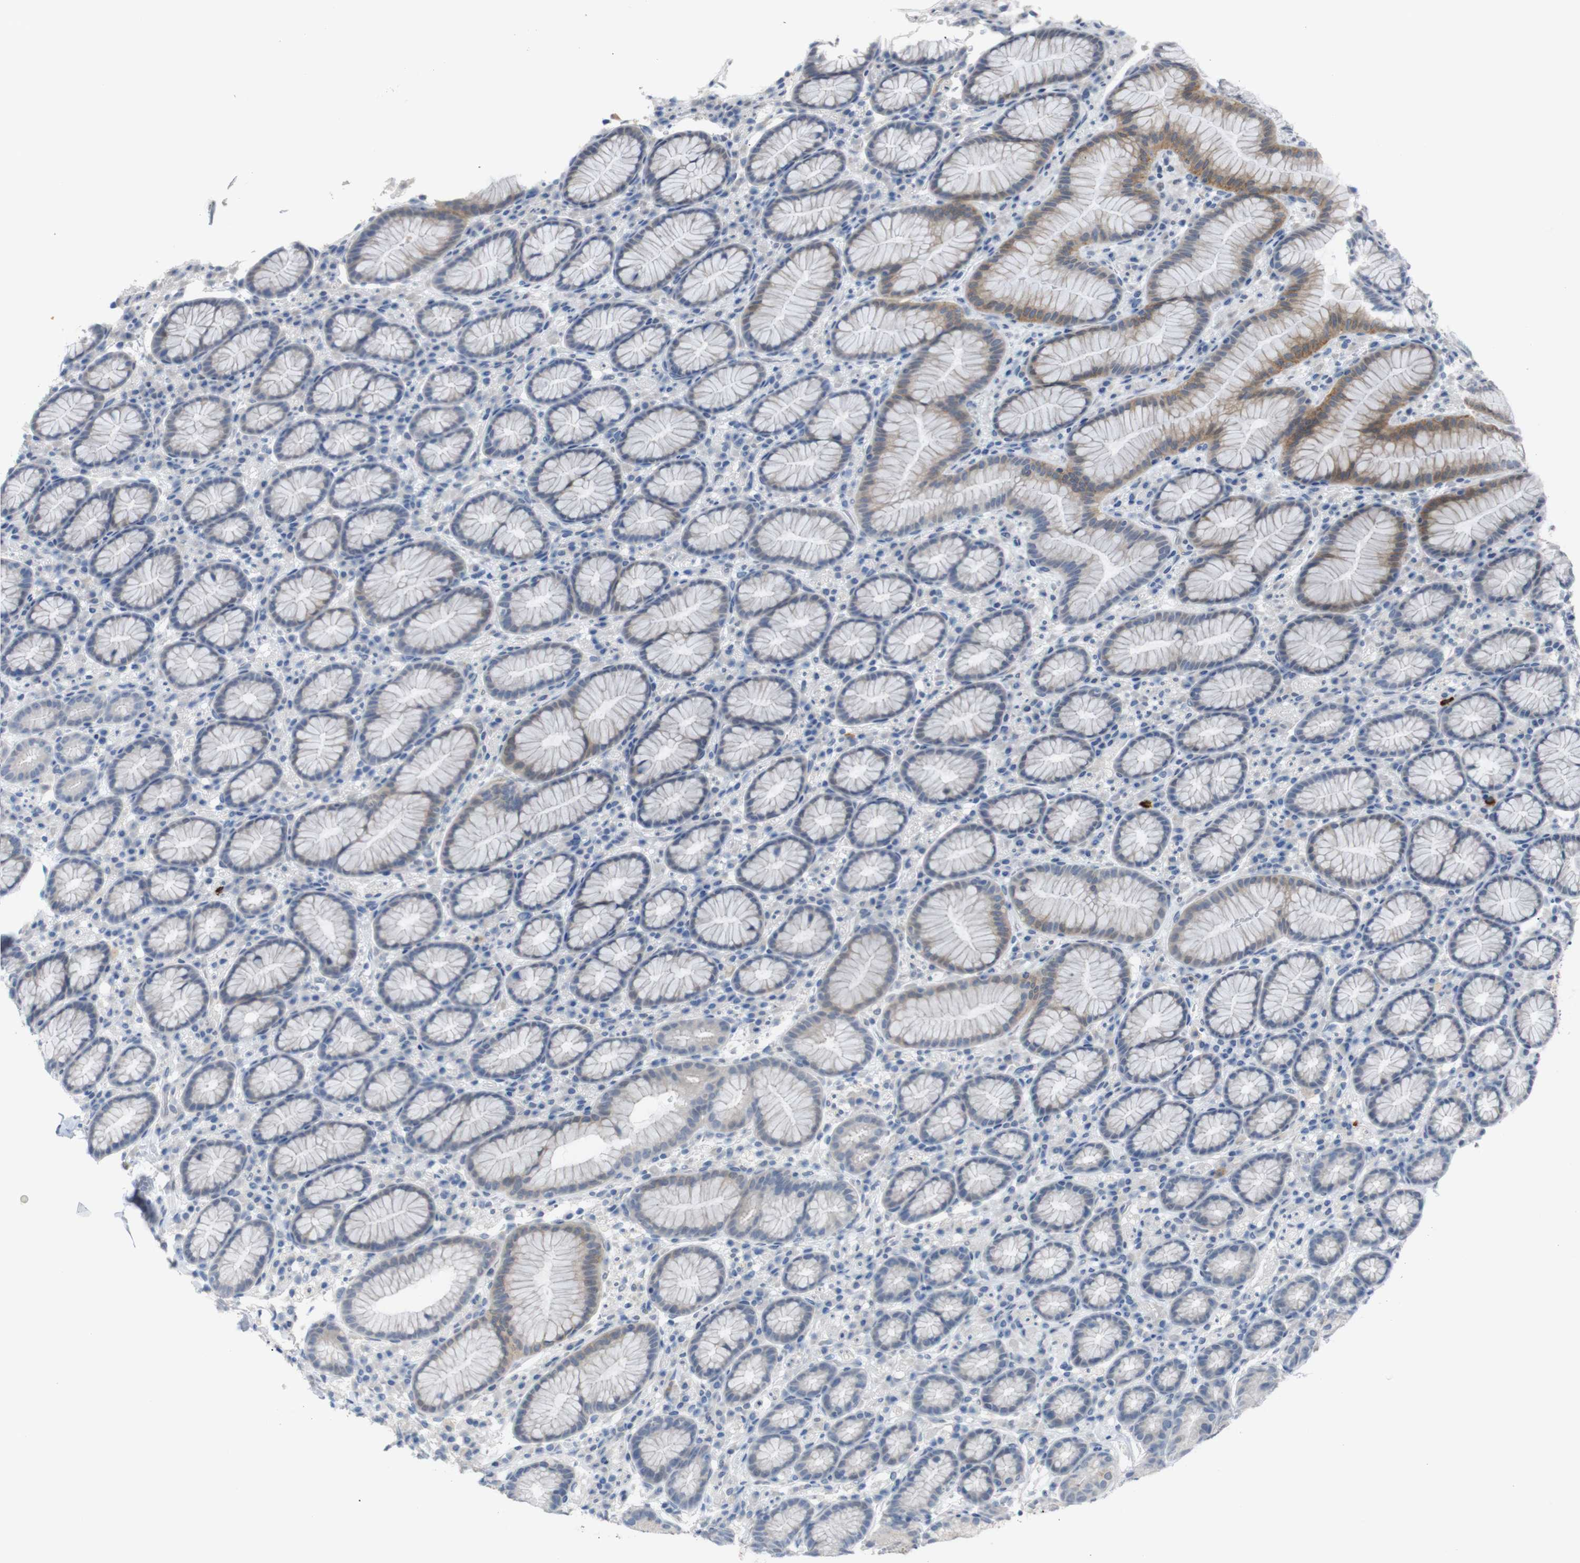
{"staining": {"intensity": "moderate", "quantity": "<25%", "location": "cytoplasmic/membranous"}, "tissue": "stomach", "cell_type": "Glandular cells", "image_type": "normal", "snomed": [{"axis": "morphology", "description": "Normal tissue, NOS"}, {"axis": "topography", "description": "Stomach, lower"}], "caption": "Protein staining demonstrates moderate cytoplasmic/membranous positivity in approximately <25% of glandular cells in unremarkable stomach.", "gene": "CHRM5", "patient": {"sex": "male", "age": 52}}